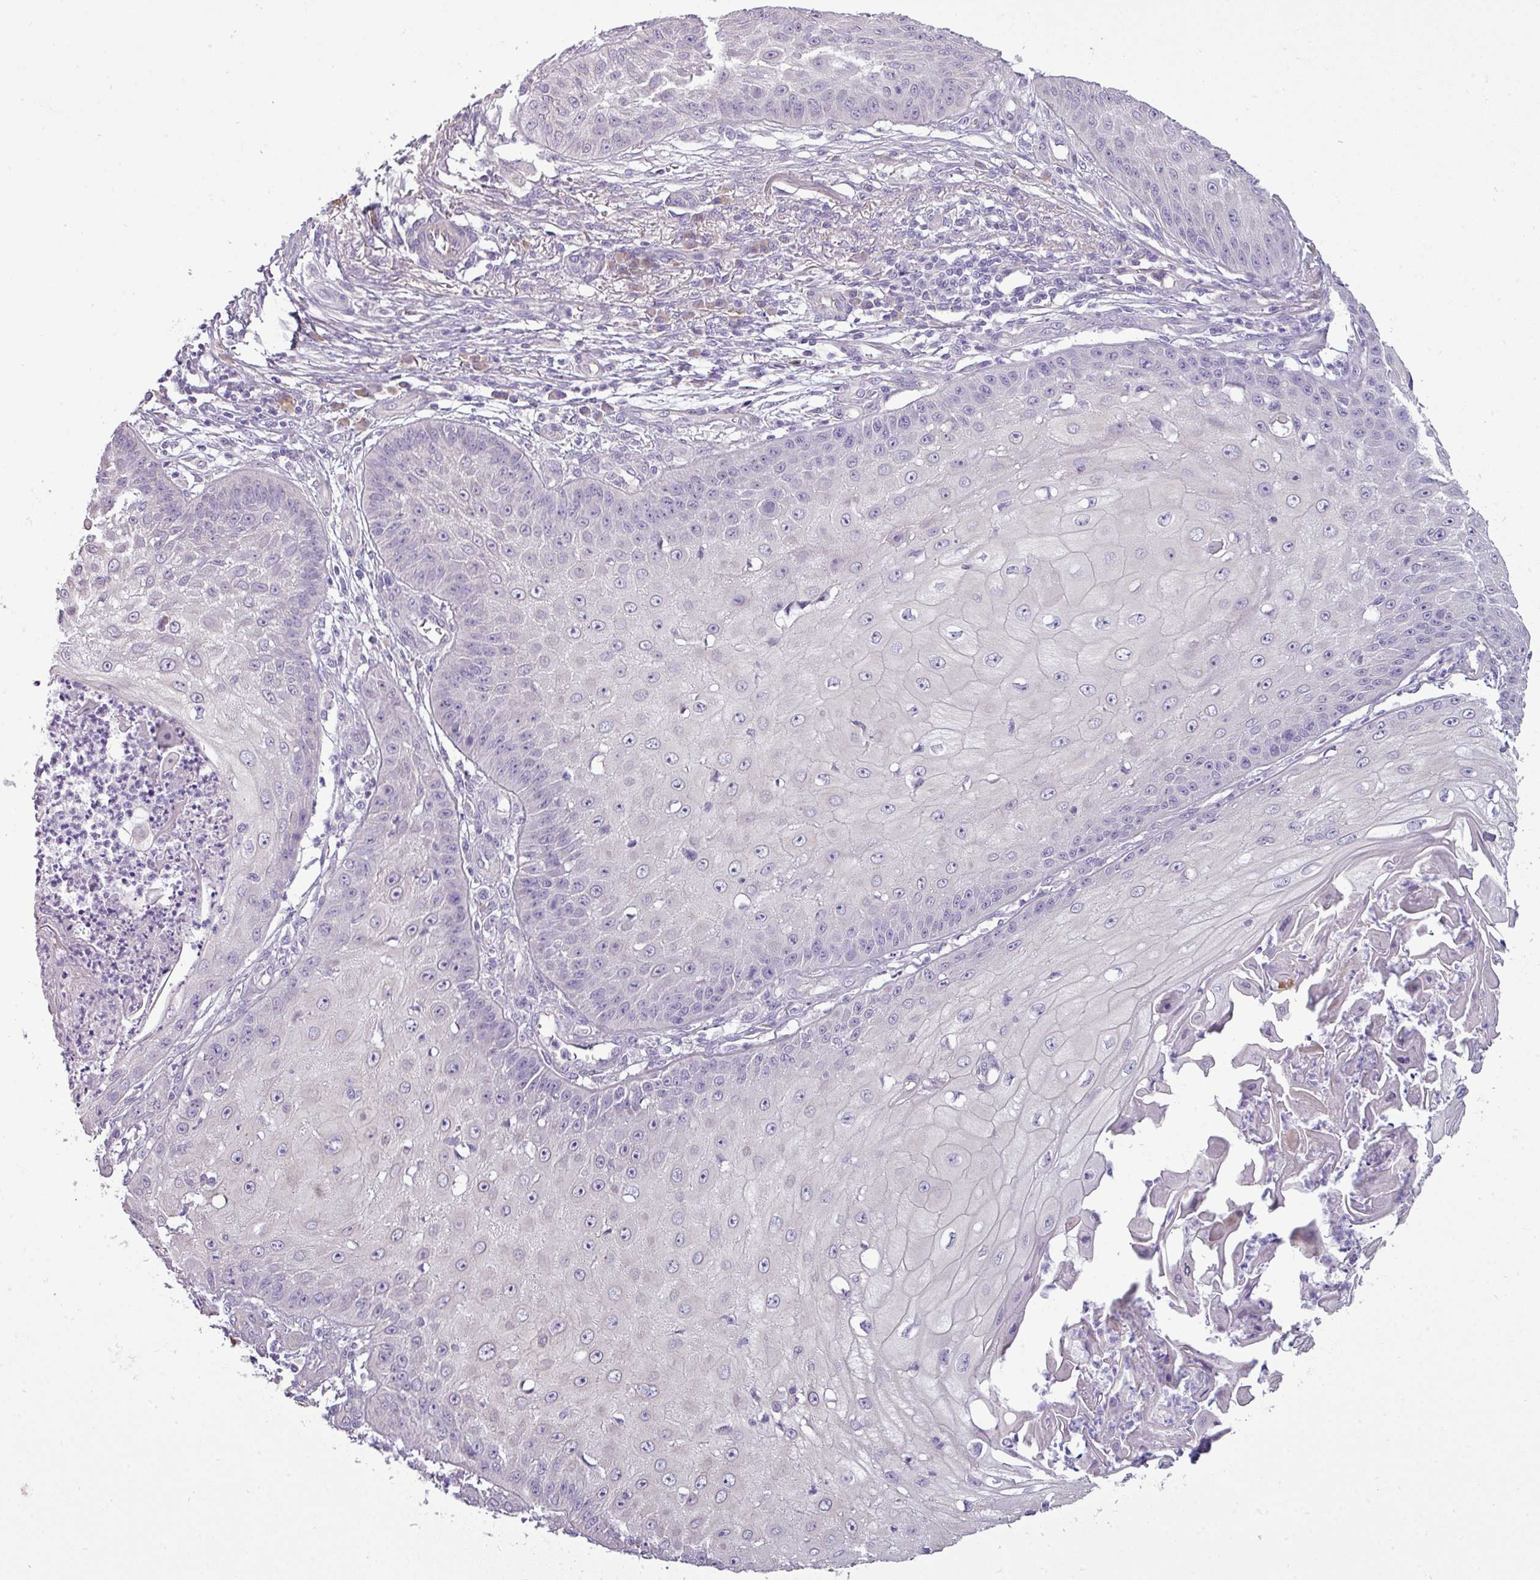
{"staining": {"intensity": "negative", "quantity": "none", "location": "none"}, "tissue": "skin cancer", "cell_type": "Tumor cells", "image_type": "cancer", "snomed": [{"axis": "morphology", "description": "Squamous cell carcinoma, NOS"}, {"axis": "topography", "description": "Skin"}], "caption": "Protein analysis of skin squamous cell carcinoma reveals no significant positivity in tumor cells. The staining was performed using DAB (3,3'-diaminobenzidine) to visualize the protein expression in brown, while the nuclei were stained in blue with hematoxylin (Magnification: 20x).", "gene": "DNAAF9", "patient": {"sex": "male", "age": 70}}